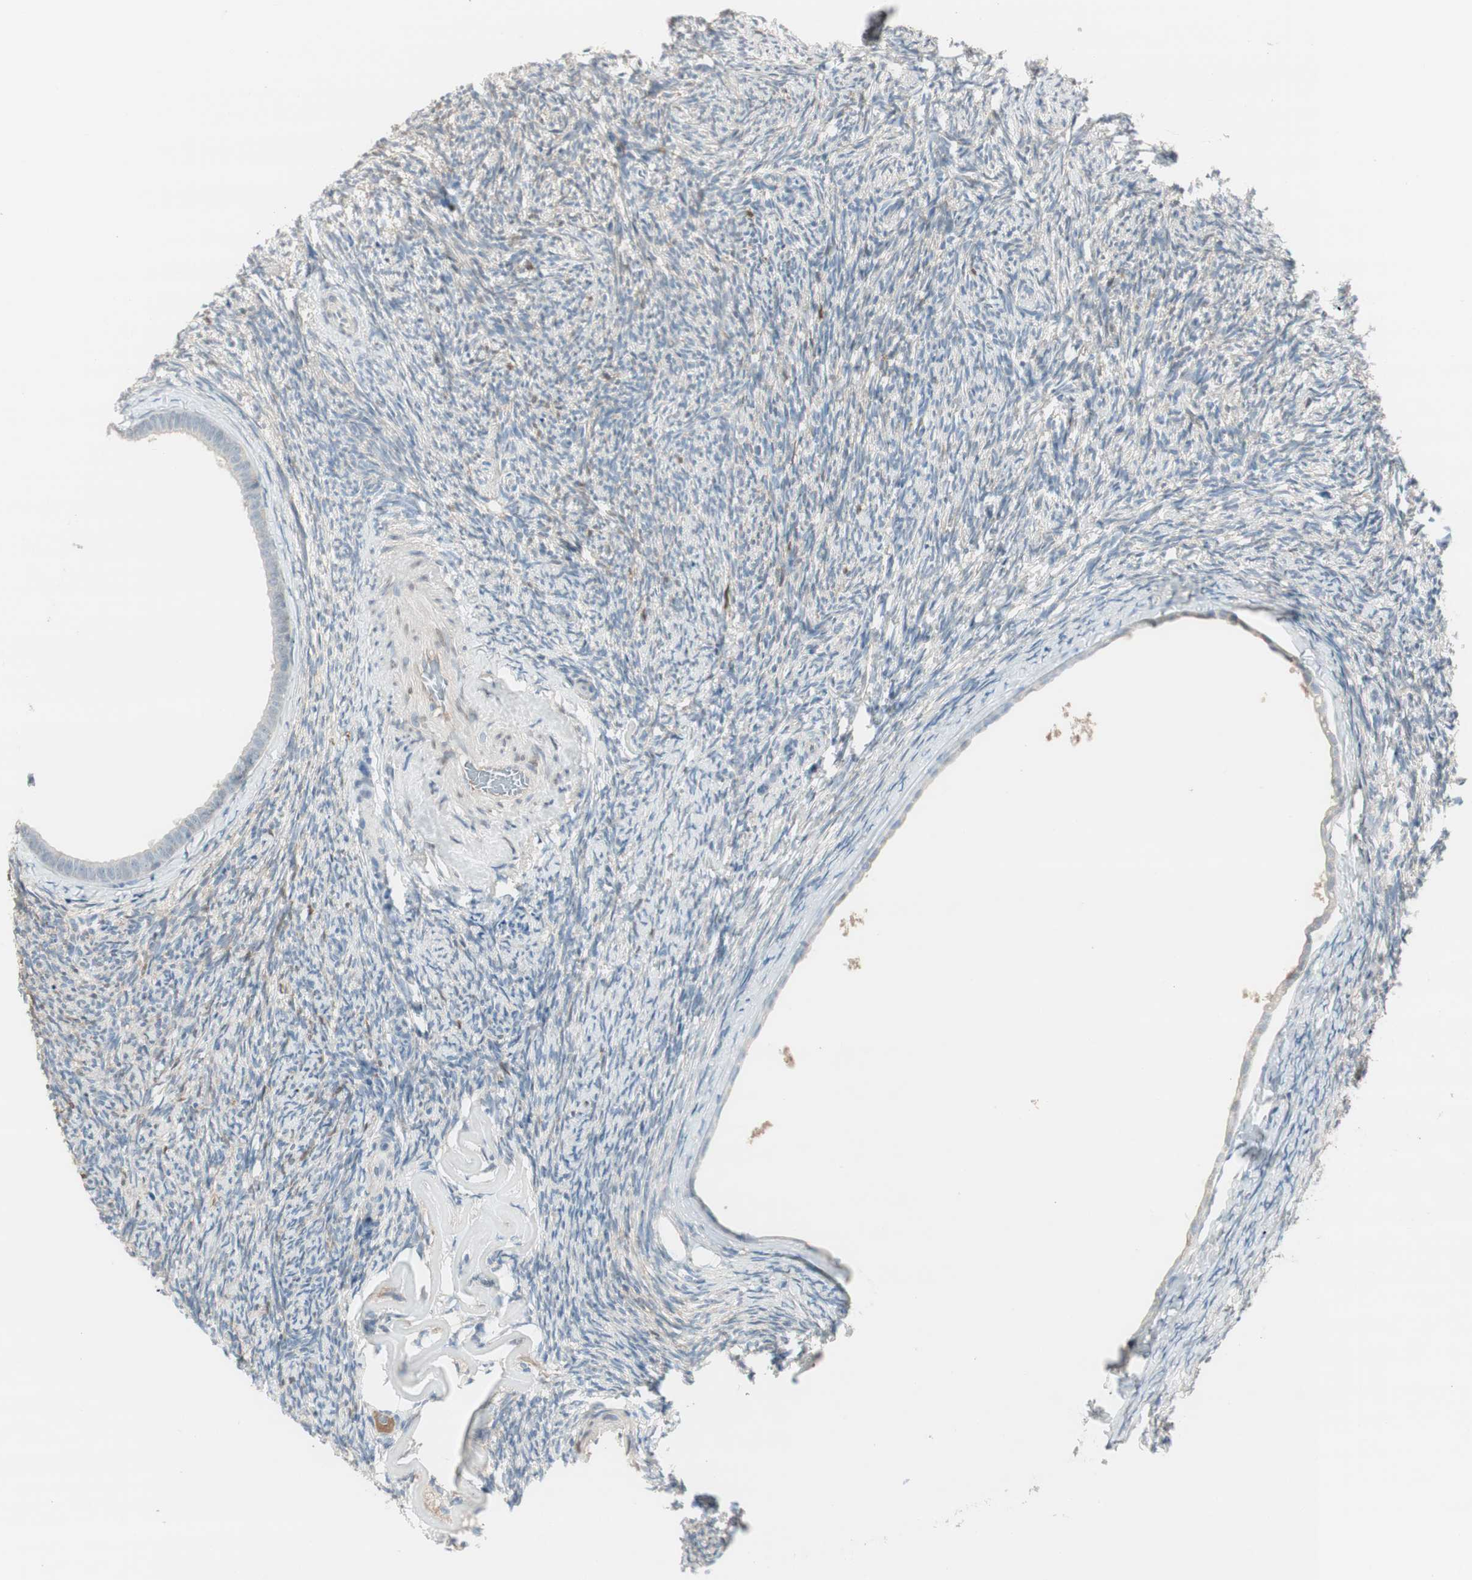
{"staining": {"intensity": "weak", "quantity": "<25%", "location": "cytoplasmic/membranous"}, "tissue": "ovary", "cell_type": "Ovarian stroma cells", "image_type": "normal", "snomed": [{"axis": "morphology", "description": "Normal tissue, NOS"}, {"axis": "topography", "description": "Ovary"}], "caption": "An image of human ovary is negative for staining in ovarian stroma cells. Brightfield microscopy of immunohistochemistry (IHC) stained with DAB (3,3'-diaminobenzidine) (brown) and hematoxylin (blue), captured at high magnification.", "gene": "EVA1A", "patient": {"sex": "female", "age": 60}}